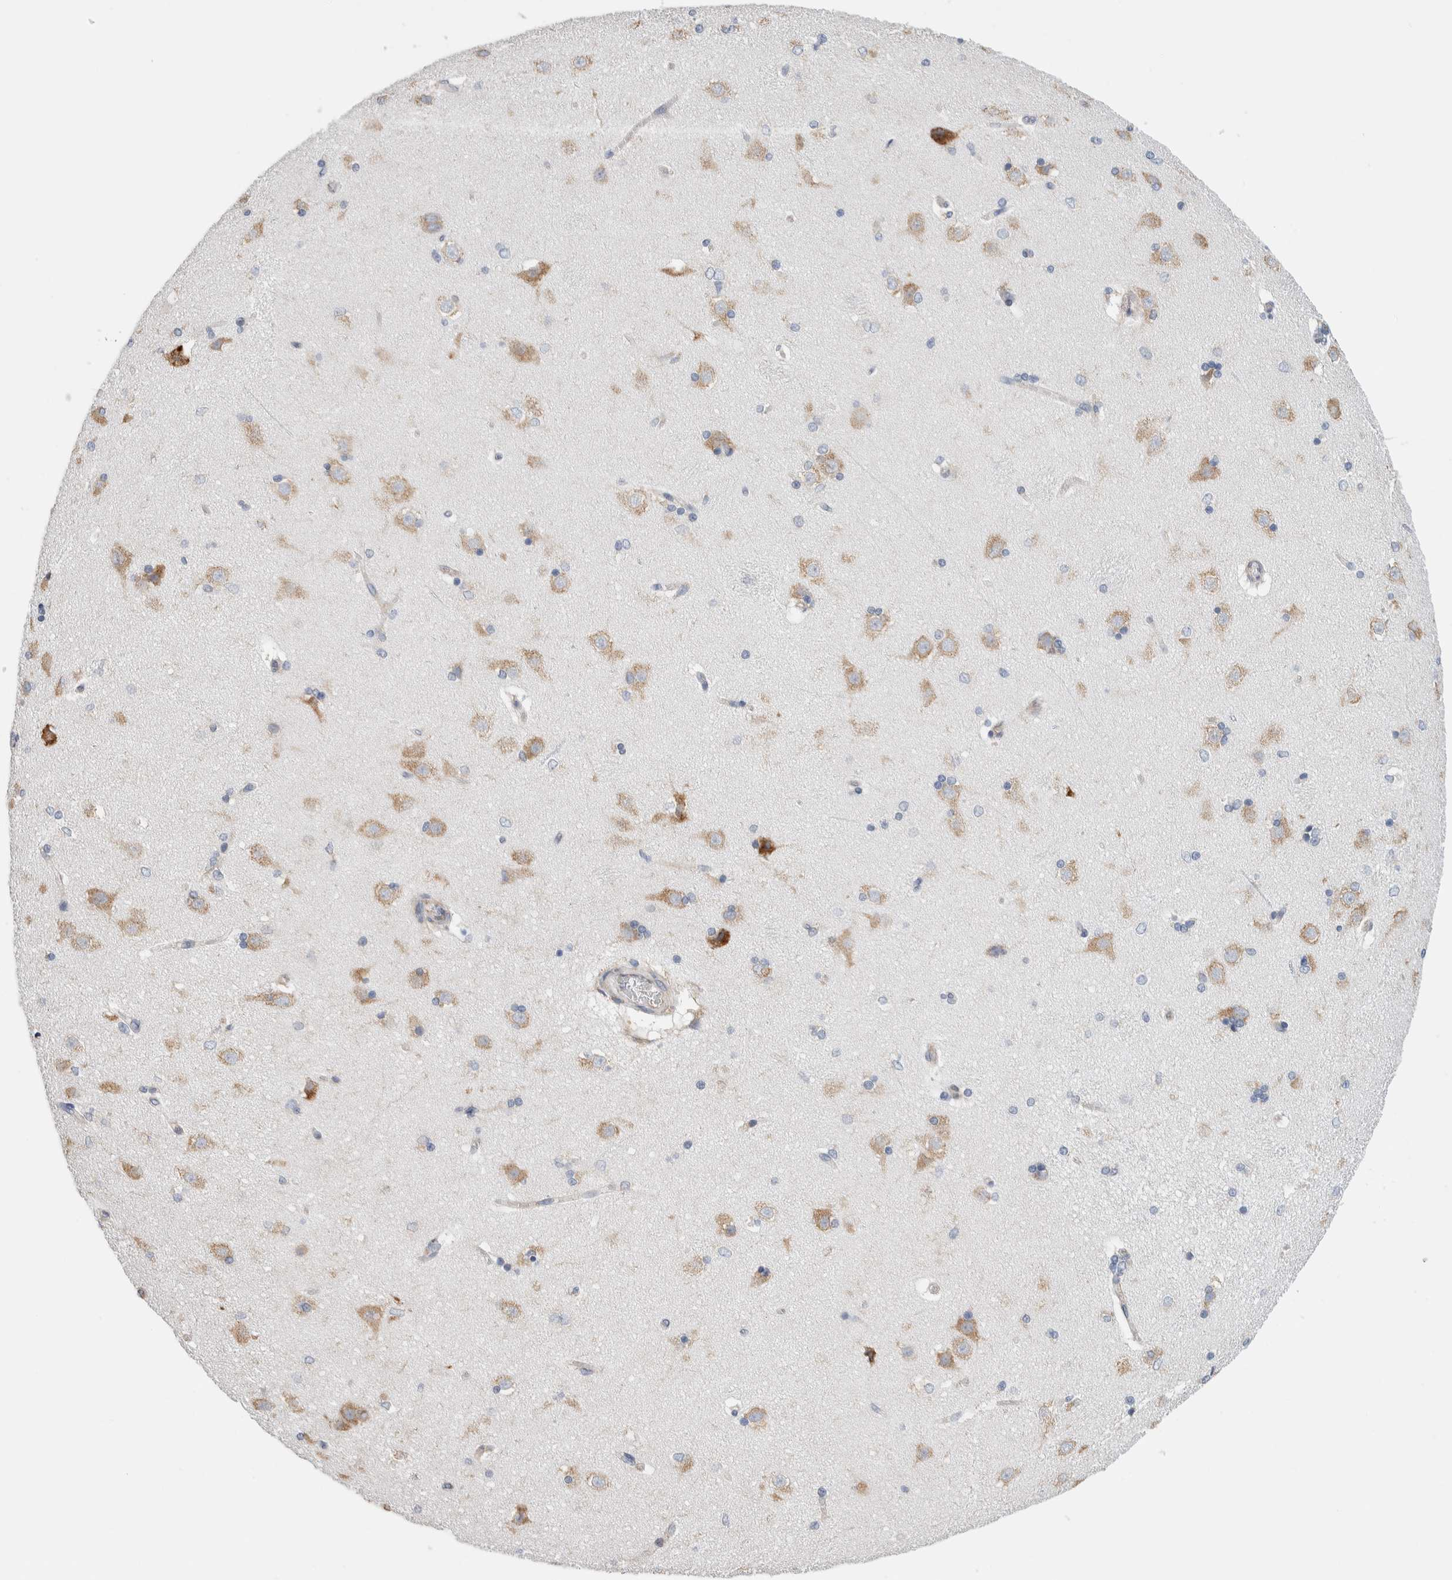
{"staining": {"intensity": "moderate", "quantity": "25%-75%", "location": "cytoplasmic/membranous"}, "tissue": "caudate", "cell_type": "Glial cells", "image_type": "normal", "snomed": [{"axis": "morphology", "description": "Normal tissue, NOS"}, {"axis": "topography", "description": "Lateral ventricle wall"}], "caption": "A histopathology image of caudate stained for a protein reveals moderate cytoplasmic/membranous brown staining in glial cells.", "gene": "RACK1", "patient": {"sex": "female", "age": 19}}